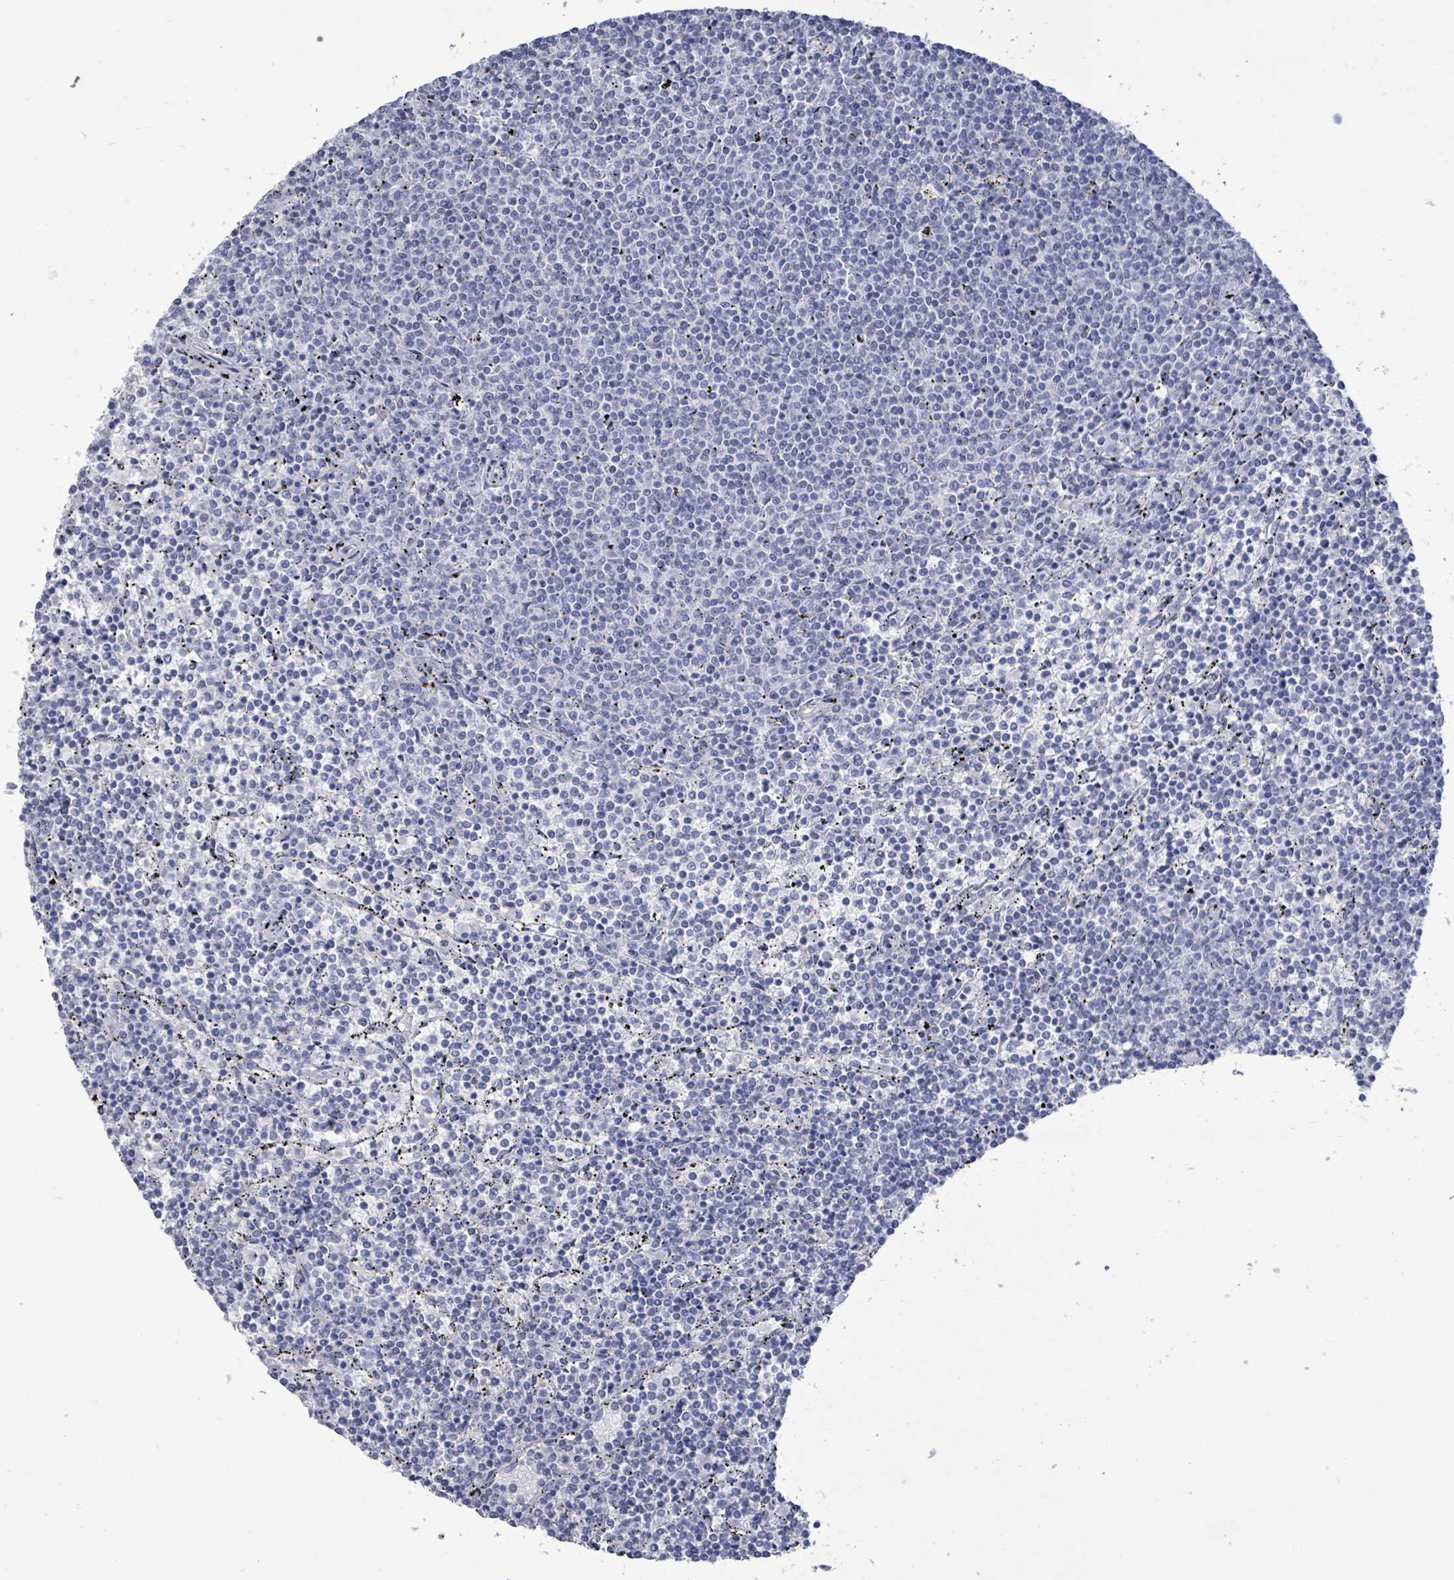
{"staining": {"intensity": "negative", "quantity": "none", "location": "none"}, "tissue": "lymphoma", "cell_type": "Tumor cells", "image_type": "cancer", "snomed": [{"axis": "morphology", "description": "Malignant lymphoma, non-Hodgkin's type, Low grade"}, {"axis": "topography", "description": "Spleen"}], "caption": "Immunohistochemical staining of low-grade malignant lymphoma, non-Hodgkin's type reveals no significant positivity in tumor cells.", "gene": "CT45A5", "patient": {"sex": "female", "age": 50}}